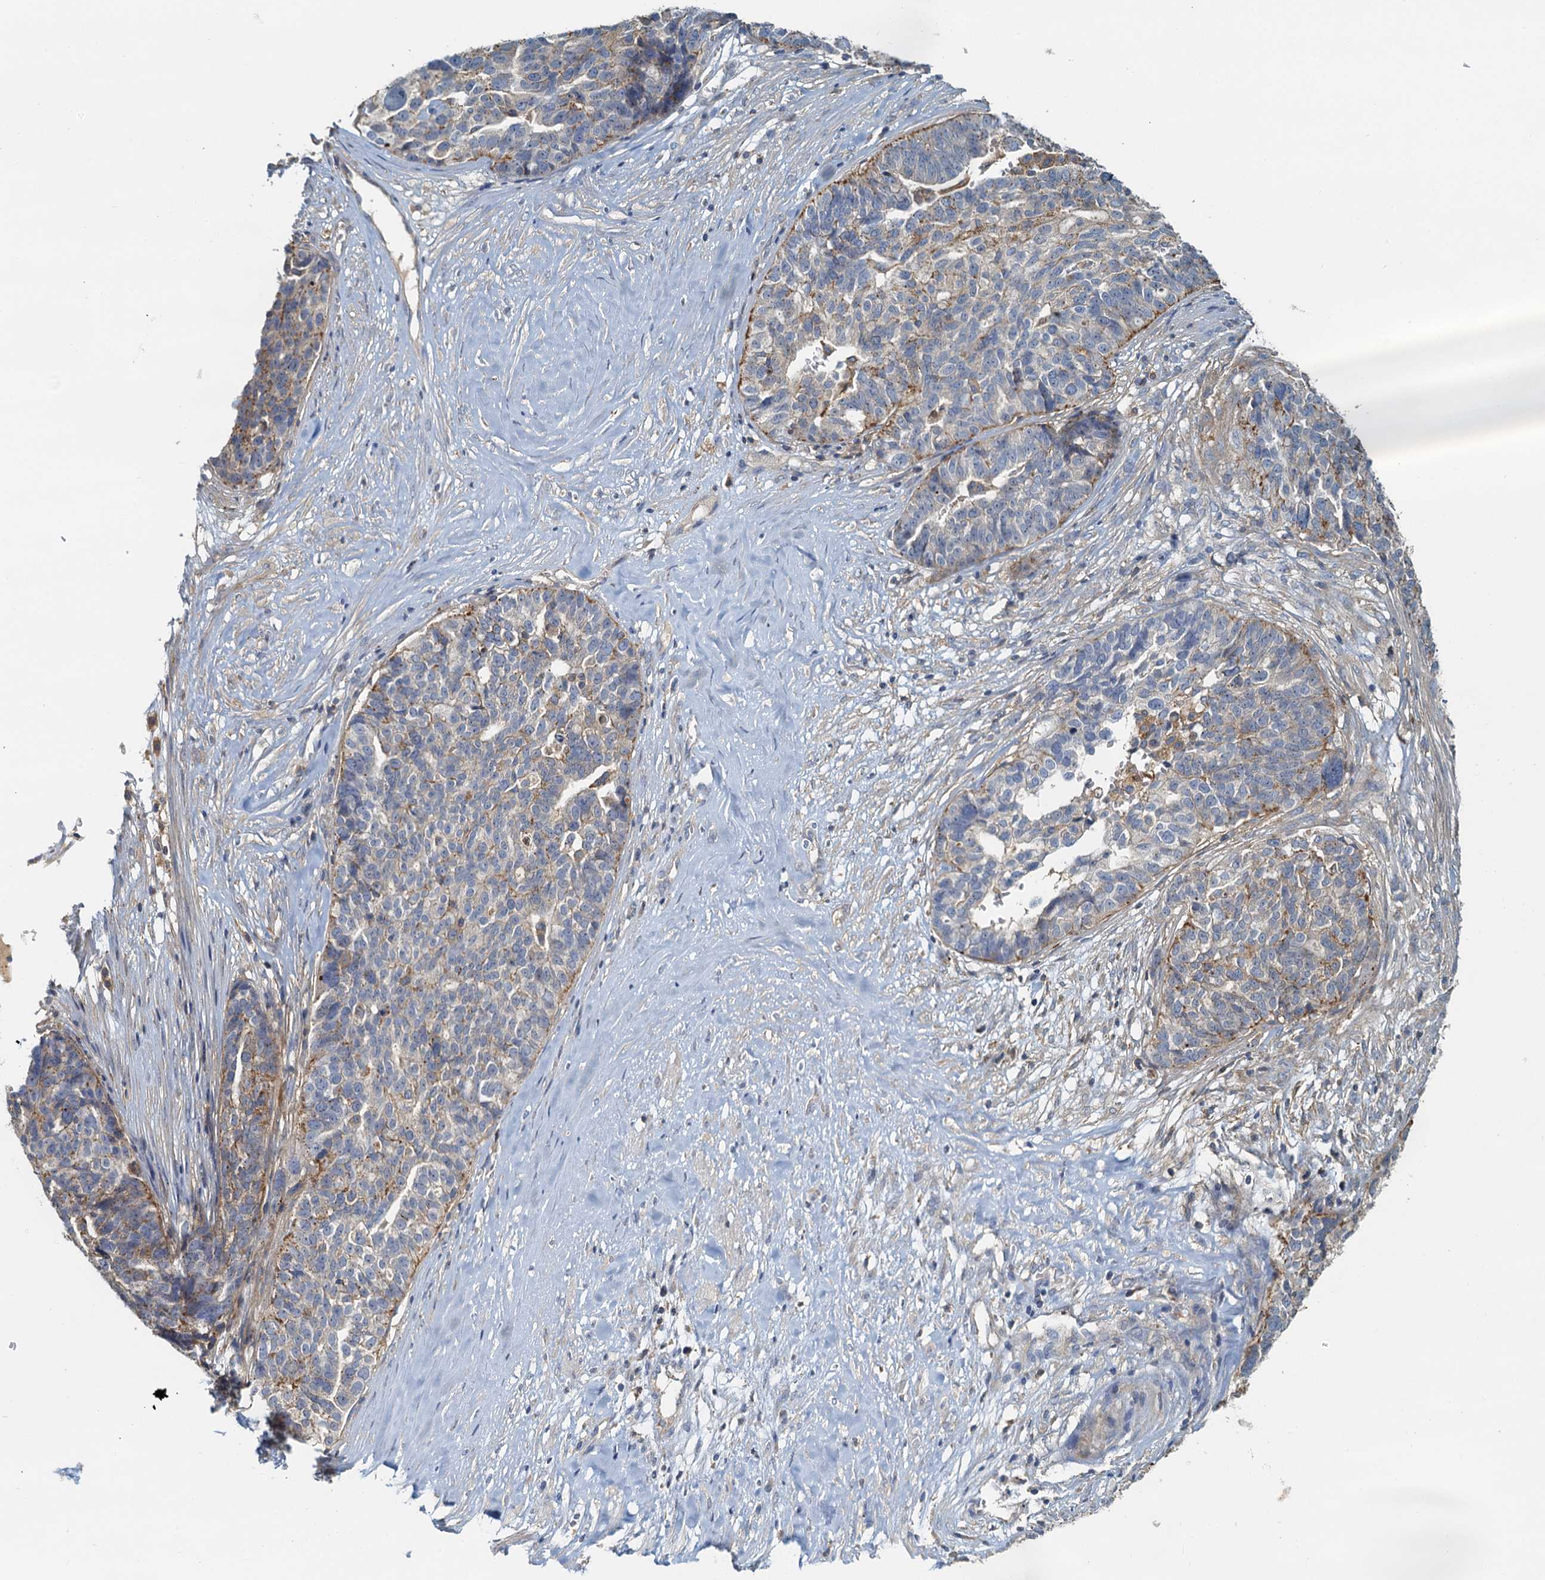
{"staining": {"intensity": "moderate", "quantity": "<25%", "location": "cytoplasmic/membranous"}, "tissue": "ovarian cancer", "cell_type": "Tumor cells", "image_type": "cancer", "snomed": [{"axis": "morphology", "description": "Cystadenocarcinoma, serous, NOS"}, {"axis": "topography", "description": "Ovary"}], "caption": "Moderate cytoplasmic/membranous protein expression is identified in about <25% of tumor cells in serous cystadenocarcinoma (ovarian). The protein is stained brown, and the nuclei are stained in blue (DAB IHC with brightfield microscopy, high magnification).", "gene": "TOLLIP", "patient": {"sex": "female", "age": 59}}